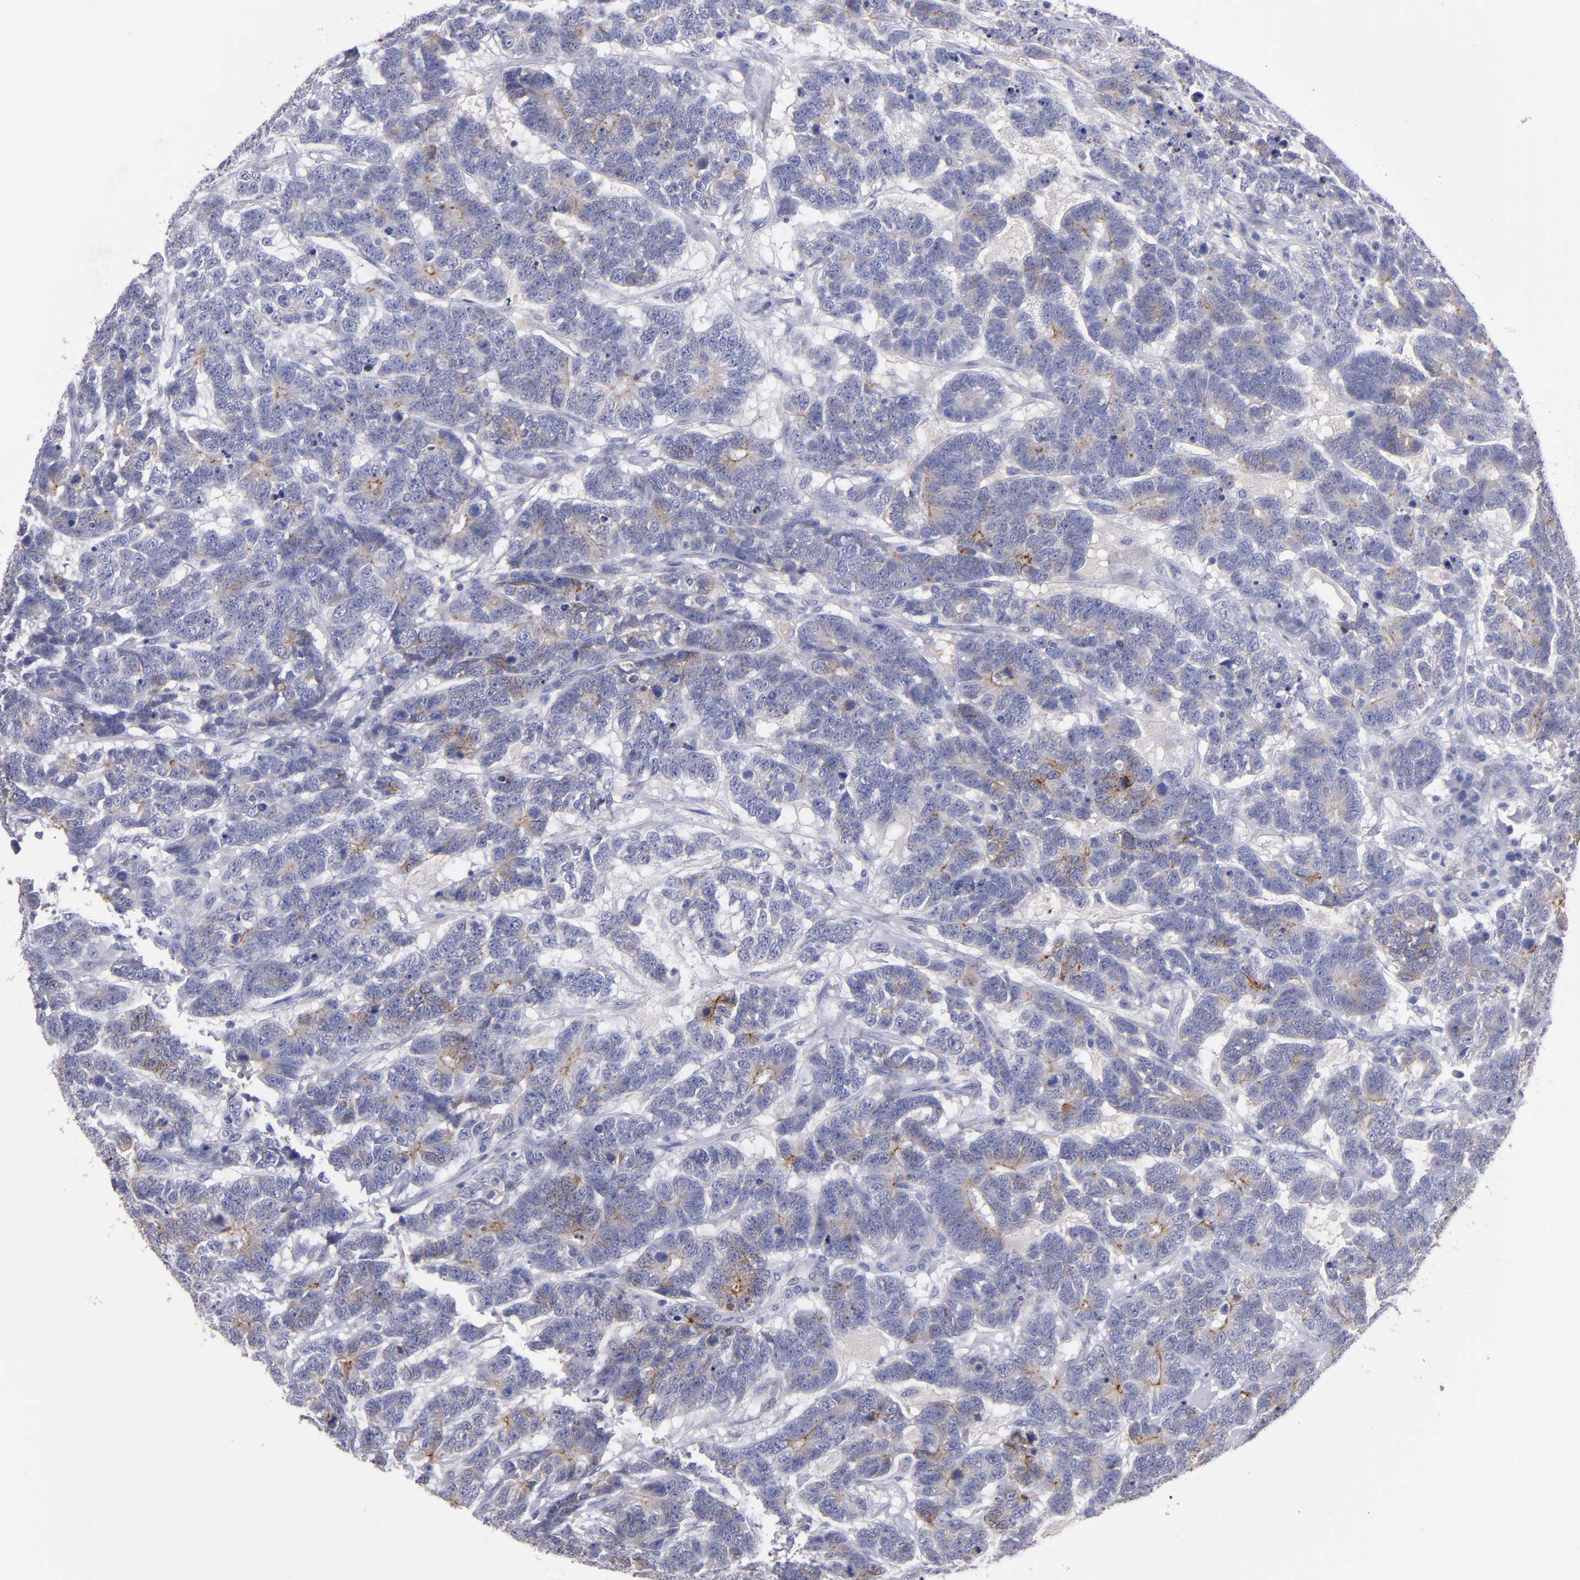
{"staining": {"intensity": "weak", "quantity": "25%-75%", "location": "cytoplasmic/membranous"}, "tissue": "testis cancer", "cell_type": "Tumor cells", "image_type": "cancer", "snomed": [{"axis": "morphology", "description": "Carcinoma, Embryonal, NOS"}, {"axis": "topography", "description": "Testis"}], "caption": "Immunohistochemical staining of testis cancer (embryonal carcinoma) reveals low levels of weak cytoplasmic/membranous expression in approximately 25%-75% of tumor cells. The staining is performed using DAB (3,3'-diaminobenzidine) brown chromogen to label protein expression. The nuclei are counter-stained blue using hematoxylin.", "gene": "CDH3", "patient": {"sex": "male", "age": 26}}